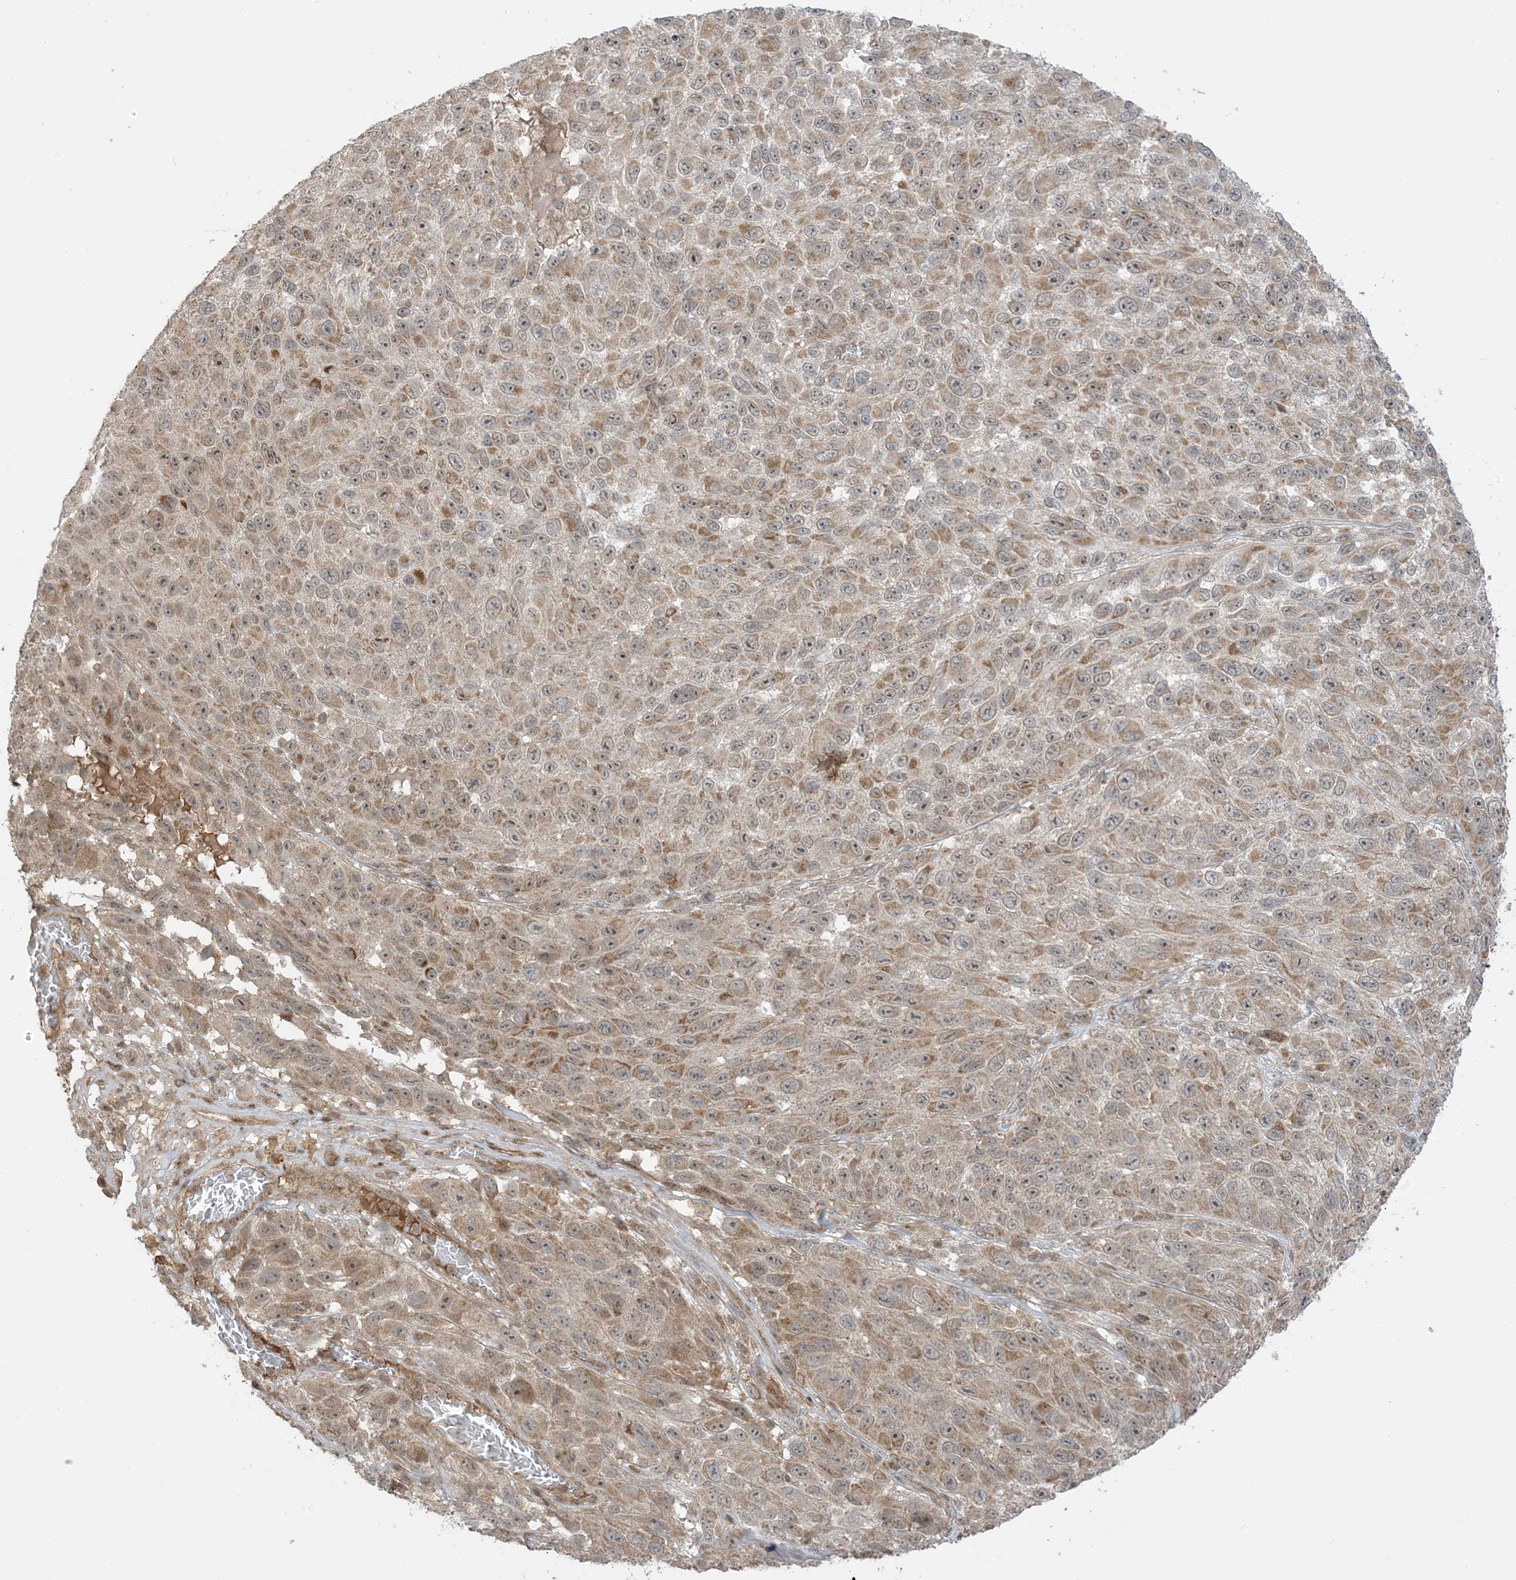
{"staining": {"intensity": "moderate", "quantity": ">75%", "location": "cytoplasmic/membranous"}, "tissue": "melanoma", "cell_type": "Tumor cells", "image_type": "cancer", "snomed": [{"axis": "morphology", "description": "Malignant melanoma, NOS"}, {"axis": "topography", "description": "Skin"}], "caption": "IHC (DAB) staining of melanoma displays moderate cytoplasmic/membranous protein positivity in approximately >75% of tumor cells.", "gene": "PHLDB2", "patient": {"sex": "female", "age": 96}}